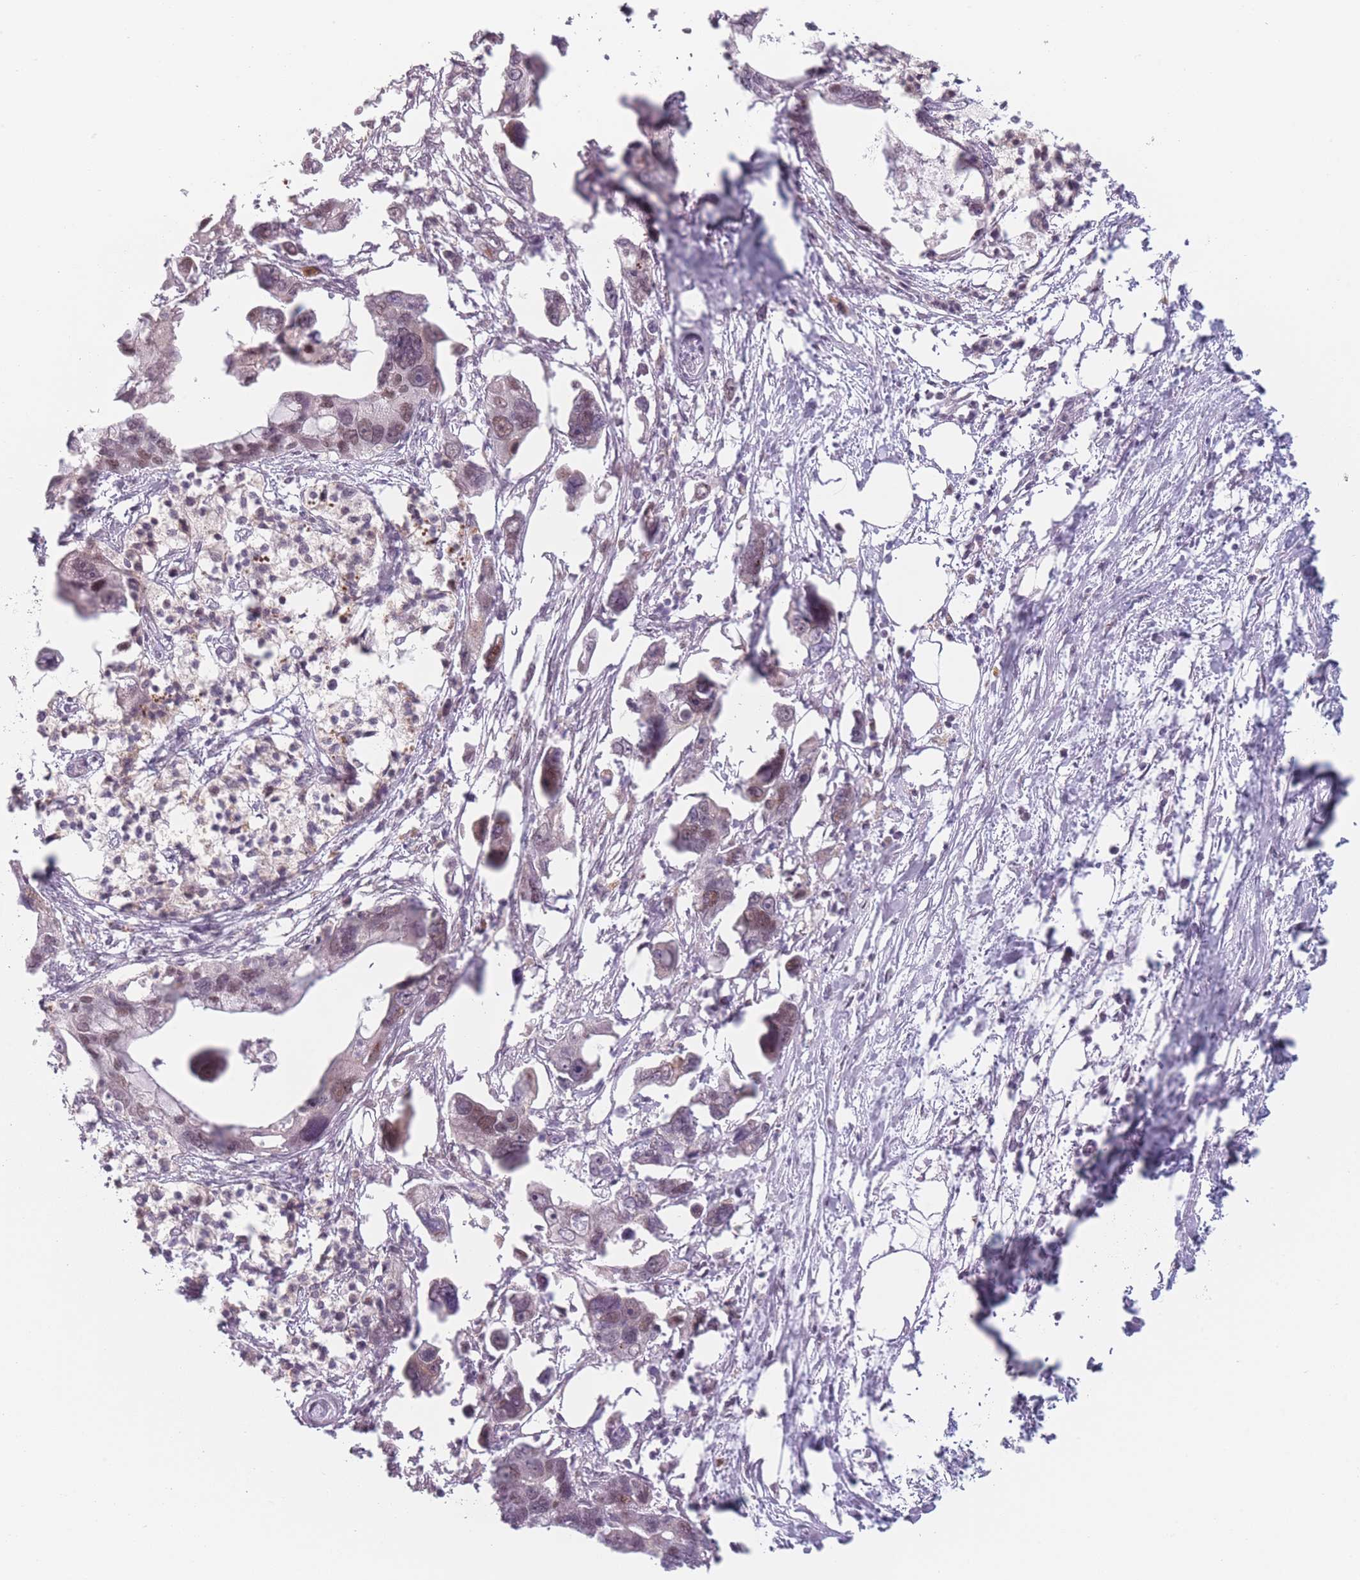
{"staining": {"intensity": "moderate", "quantity": "25%-75%", "location": "nuclear"}, "tissue": "pancreatic cancer", "cell_type": "Tumor cells", "image_type": "cancer", "snomed": [{"axis": "morphology", "description": "Adenocarcinoma, NOS"}, {"axis": "topography", "description": "Pancreas"}], "caption": "A micrograph of human adenocarcinoma (pancreatic) stained for a protein exhibits moderate nuclear brown staining in tumor cells. Using DAB (brown) and hematoxylin (blue) stains, captured at high magnification using brightfield microscopy.", "gene": "OR10C1", "patient": {"sex": "female", "age": 83}}